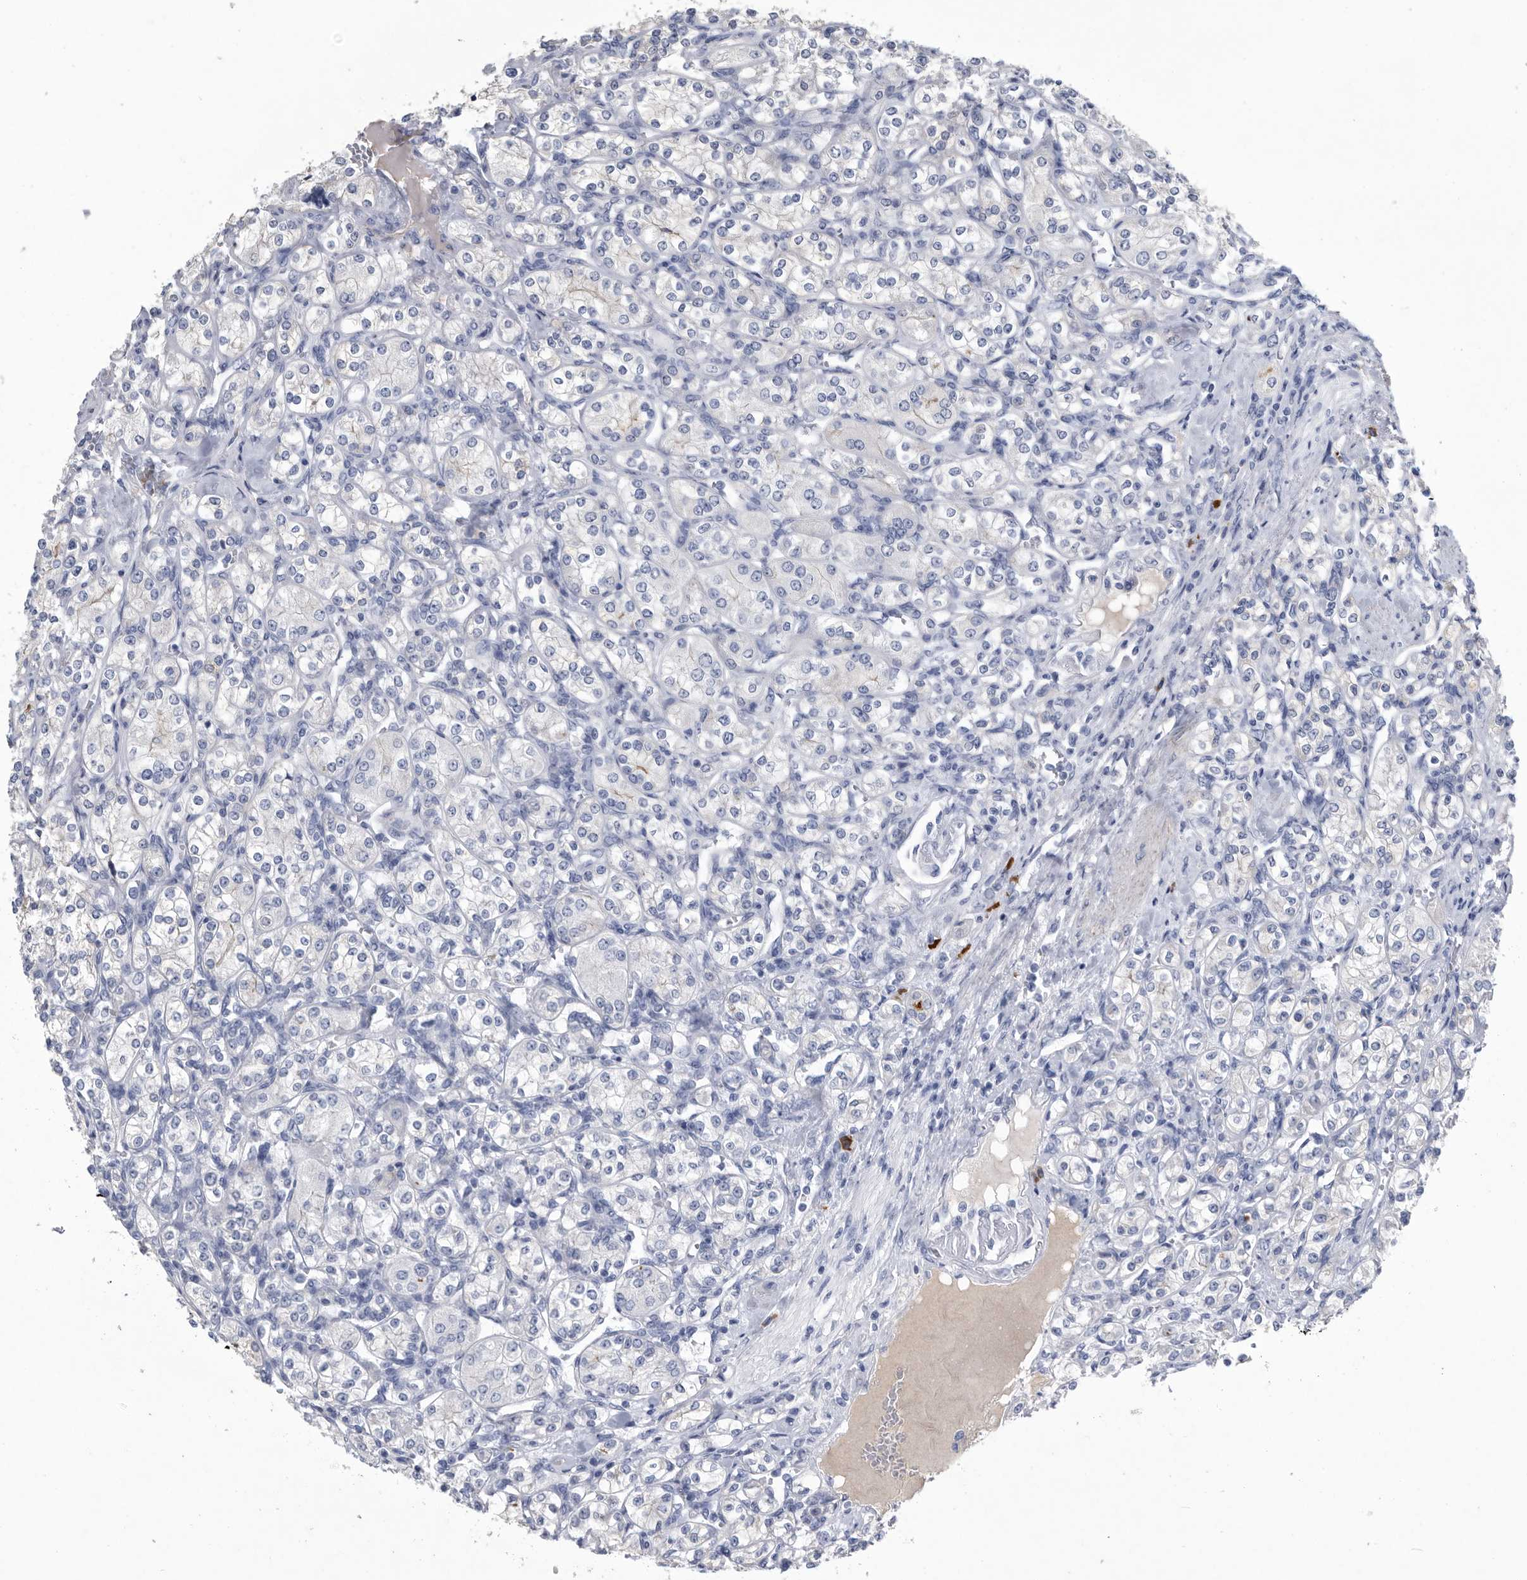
{"staining": {"intensity": "negative", "quantity": "none", "location": "none"}, "tissue": "renal cancer", "cell_type": "Tumor cells", "image_type": "cancer", "snomed": [{"axis": "morphology", "description": "Adenocarcinoma, NOS"}, {"axis": "topography", "description": "Kidney"}], "caption": "High magnification brightfield microscopy of renal cancer stained with DAB (3,3'-diaminobenzidine) (brown) and counterstained with hematoxylin (blue): tumor cells show no significant expression. Brightfield microscopy of immunohistochemistry (IHC) stained with DAB (3,3'-diaminobenzidine) (brown) and hematoxylin (blue), captured at high magnification.", "gene": "BTBD6", "patient": {"sex": "male", "age": 77}}